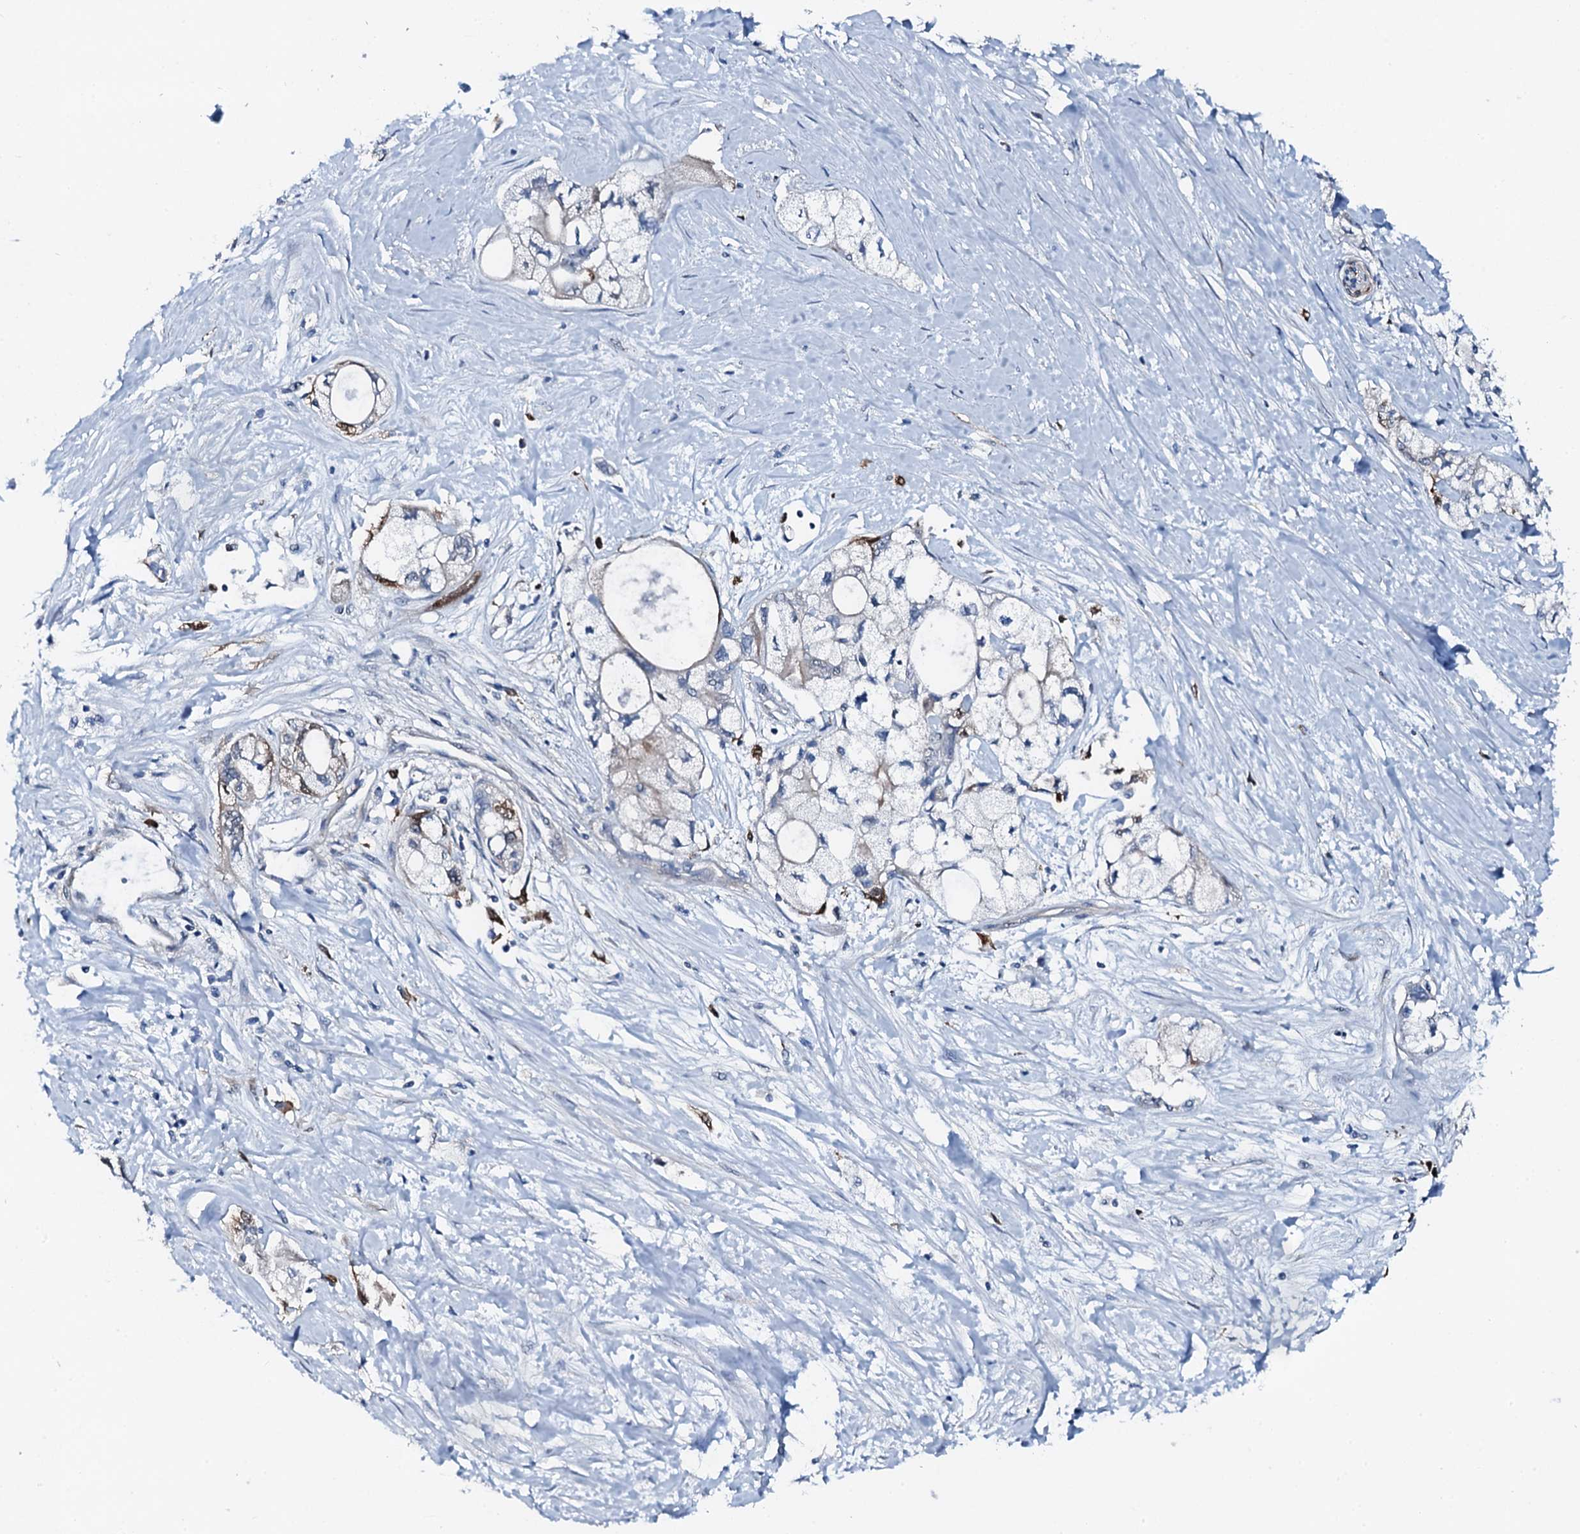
{"staining": {"intensity": "strong", "quantity": "<25%", "location": "cytoplasmic/membranous"}, "tissue": "pancreatic cancer", "cell_type": "Tumor cells", "image_type": "cancer", "snomed": [{"axis": "morphology", "description": "Adenocarcinoma, NOS"}, {"axis": "topography", "description": "Pancreas"}], "caption": "Adenocarcinoma (pancreatic) was stained to show a protein in brown. There is medium levels of strong cytoplasmic/membranous staining in about <25% of tumor cells. (Brightfield microscopy of DAB IHC at high magnification).", "gene": "GFOD2", "patient": {"sex": "male", "age": 70}}